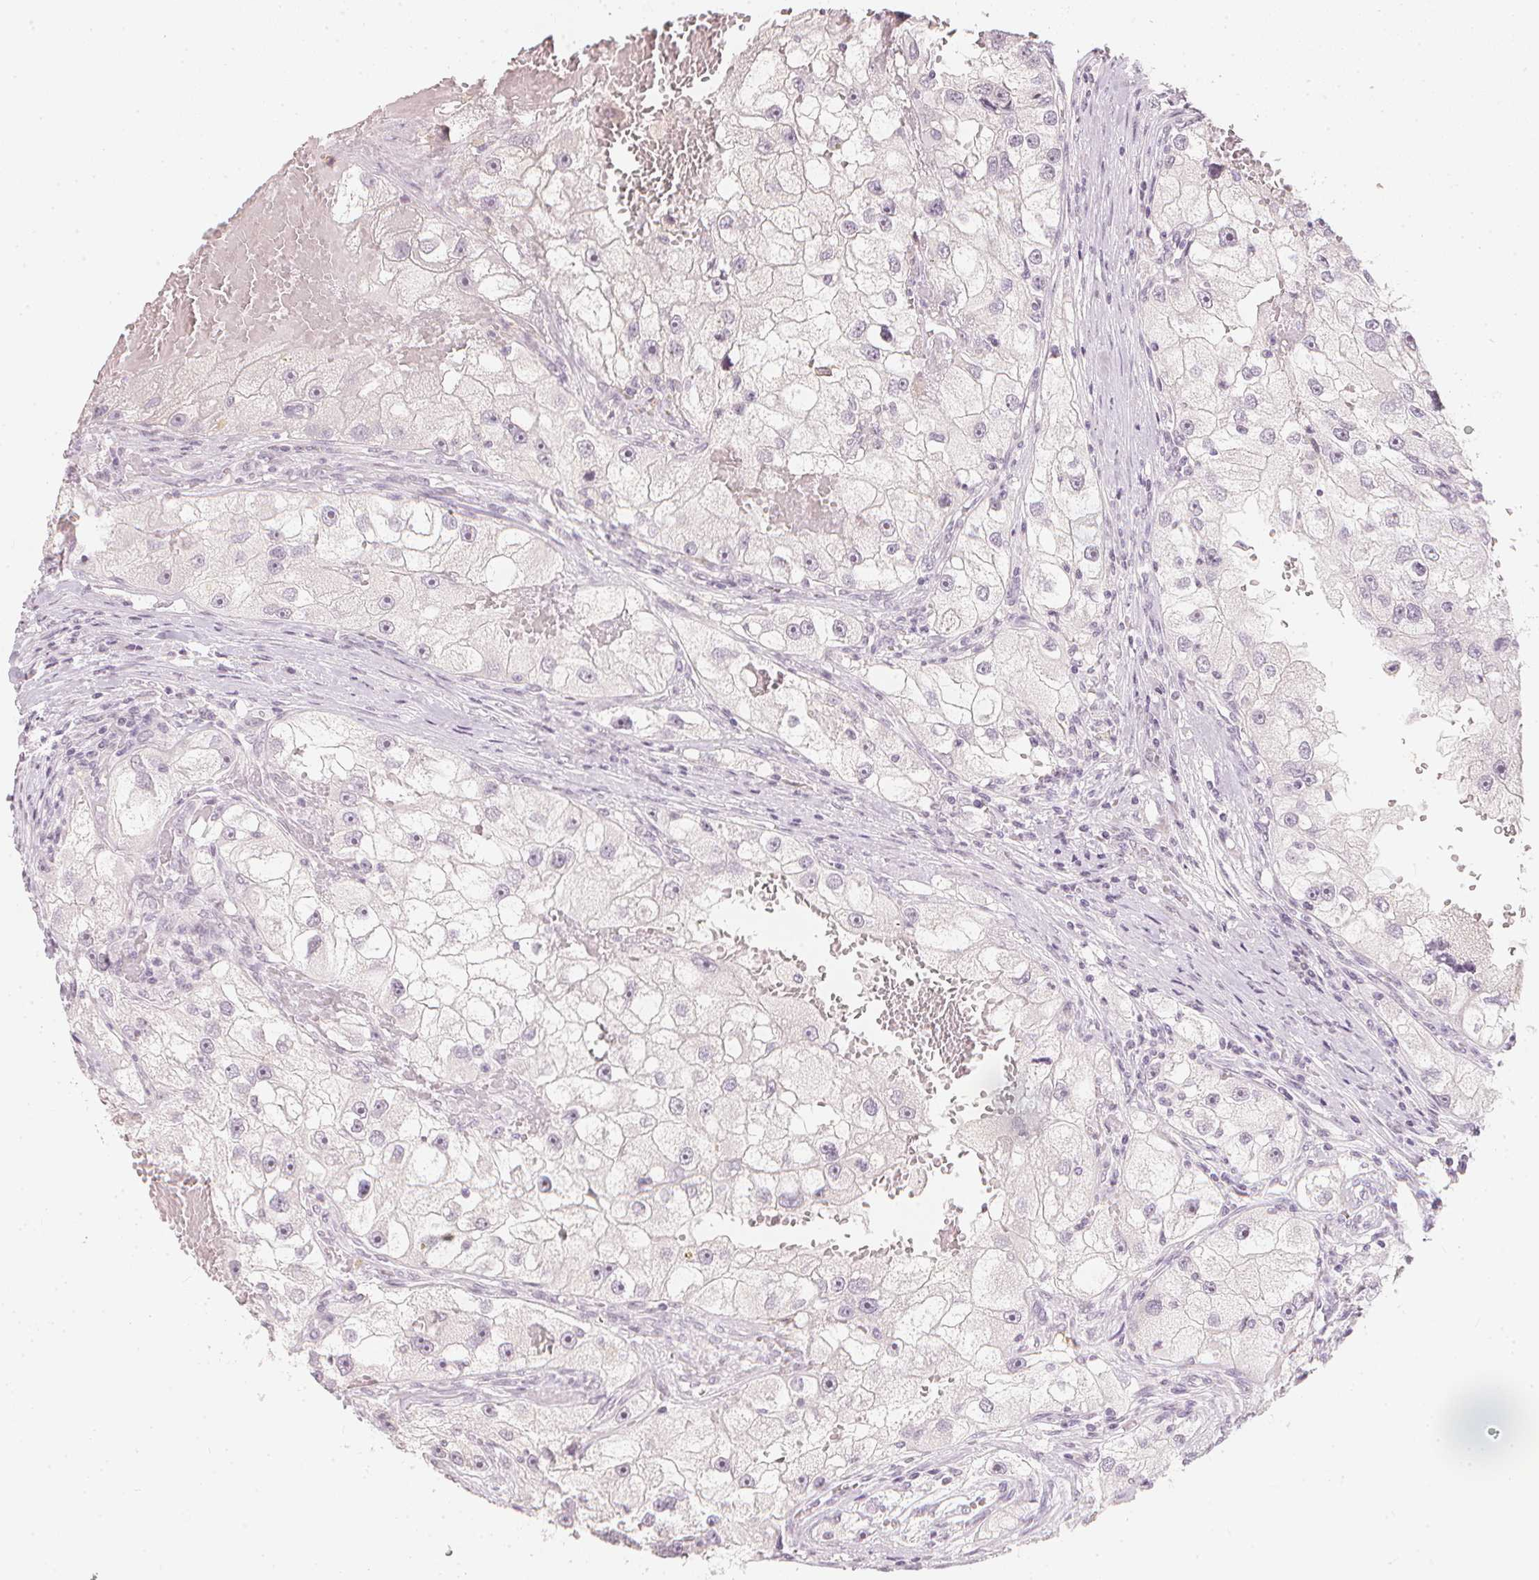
{"staining": {"intensity": "negative", "quantity": "none", "location": "none"}, "tissue": "renal cancer", "cell_type": "Tumor cells", "image_type": "cancer", "snomed": [{"axis": "morphology", "description": "Adenocarcinoma, NOS"}, {"axis": "topography", "description": "Kidney"}], "caption": "Tumor cells show no significant protein staining in adenocarcinoma (renal).", "gene": "CALB1", "patient": {"sex": "male", "age": 63}}